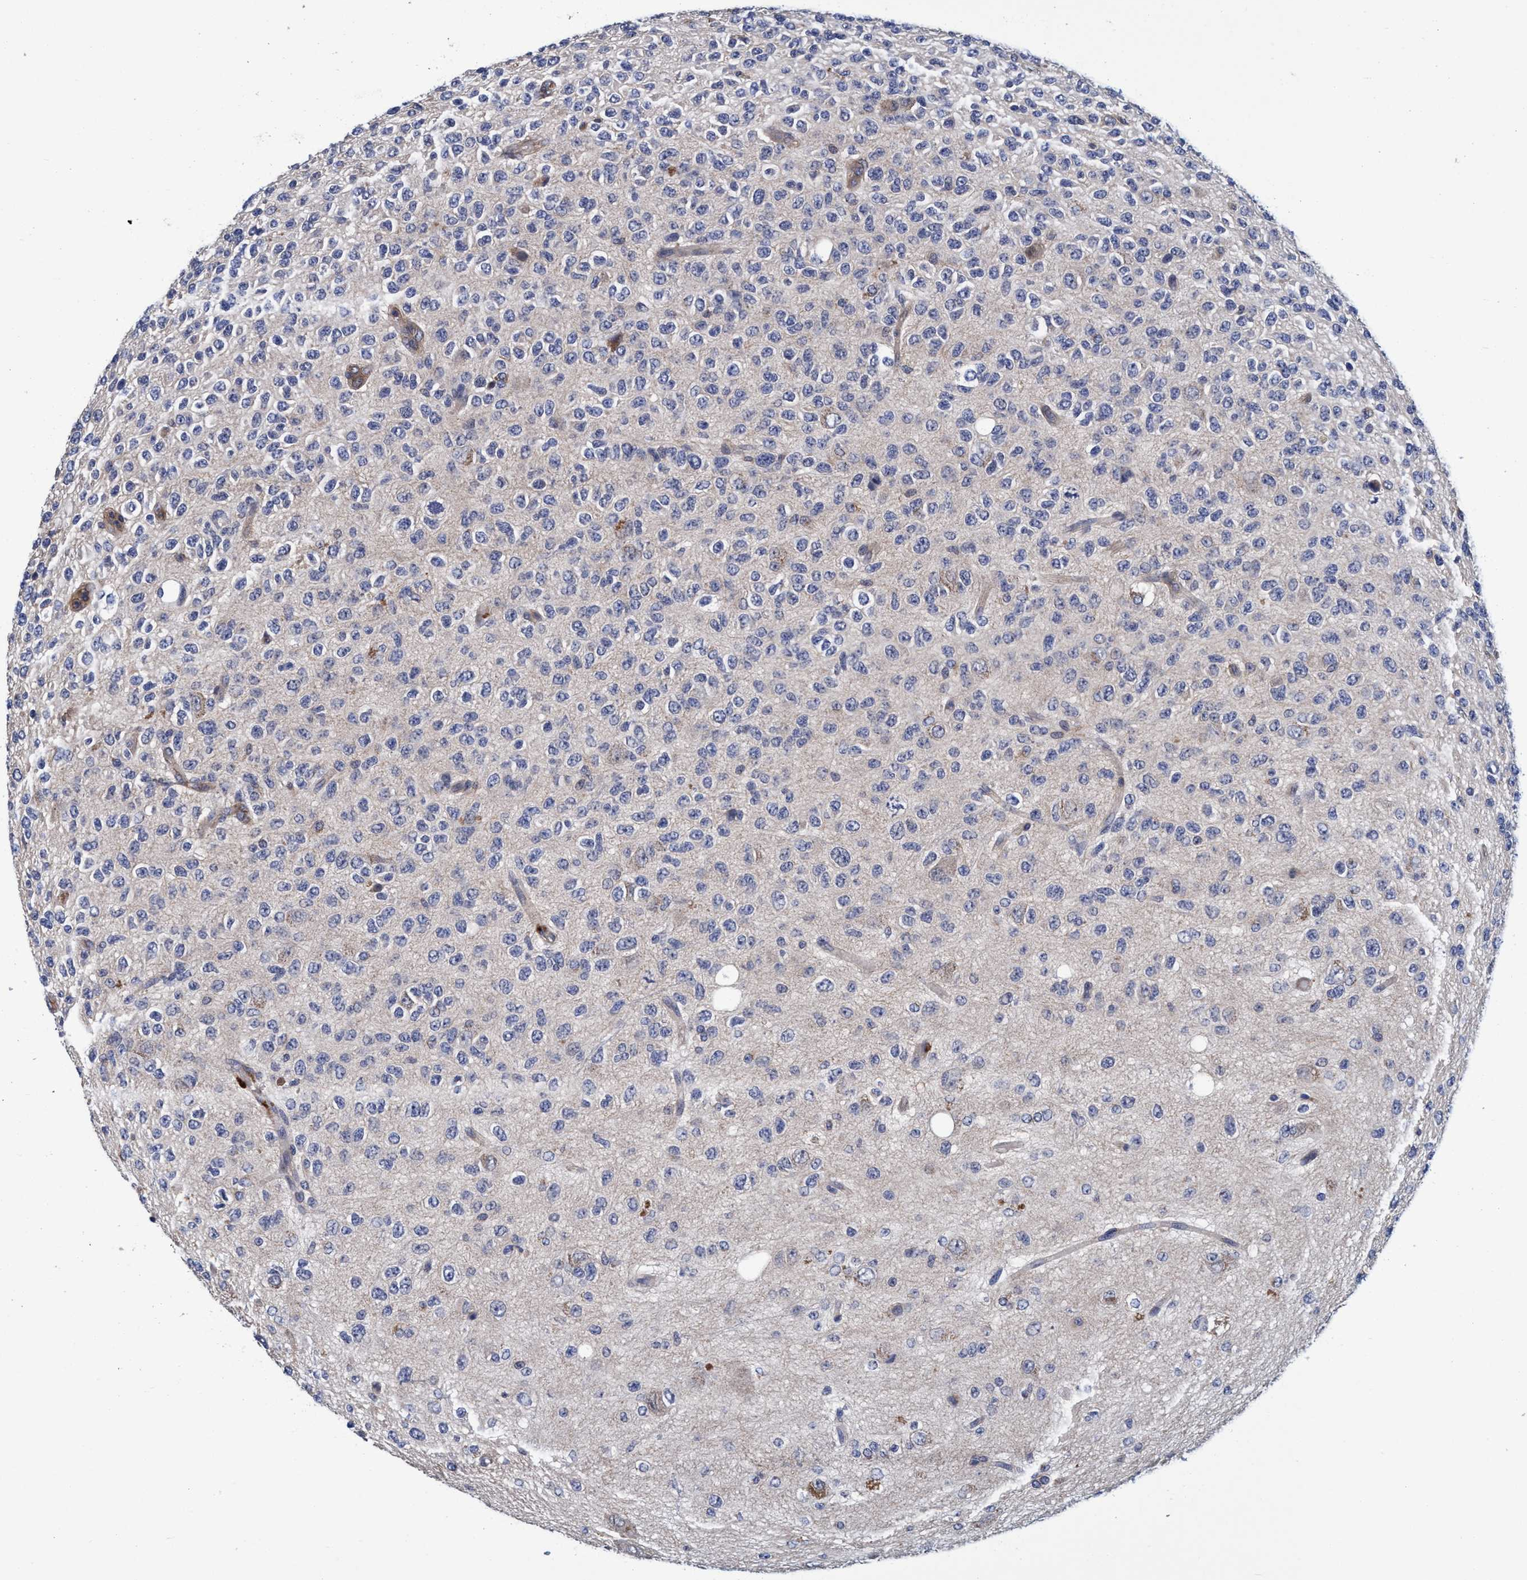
{"staining": {"intensity": "negative", "quantity": "none", "location": "none"}, "tissue": "glioma", "cell_type": "Tumor cells", "image_type": "cancer", "snomed": [{"axis": "morphology", "description": "Glioma, malignant, High grade"}, {"axis": "topography", "description": "pancreas cauda"}], "caption": "This image is of malignant glioma (high-grade) stained with immunohistochemistry to label a protein in brown with the nuclei are counter-stained blue. There is no staining in tumor cells. (DAB IHC, high magnification).", "gene": "CALCOCO2", "patient": {"sex": "male", "age": 60}}